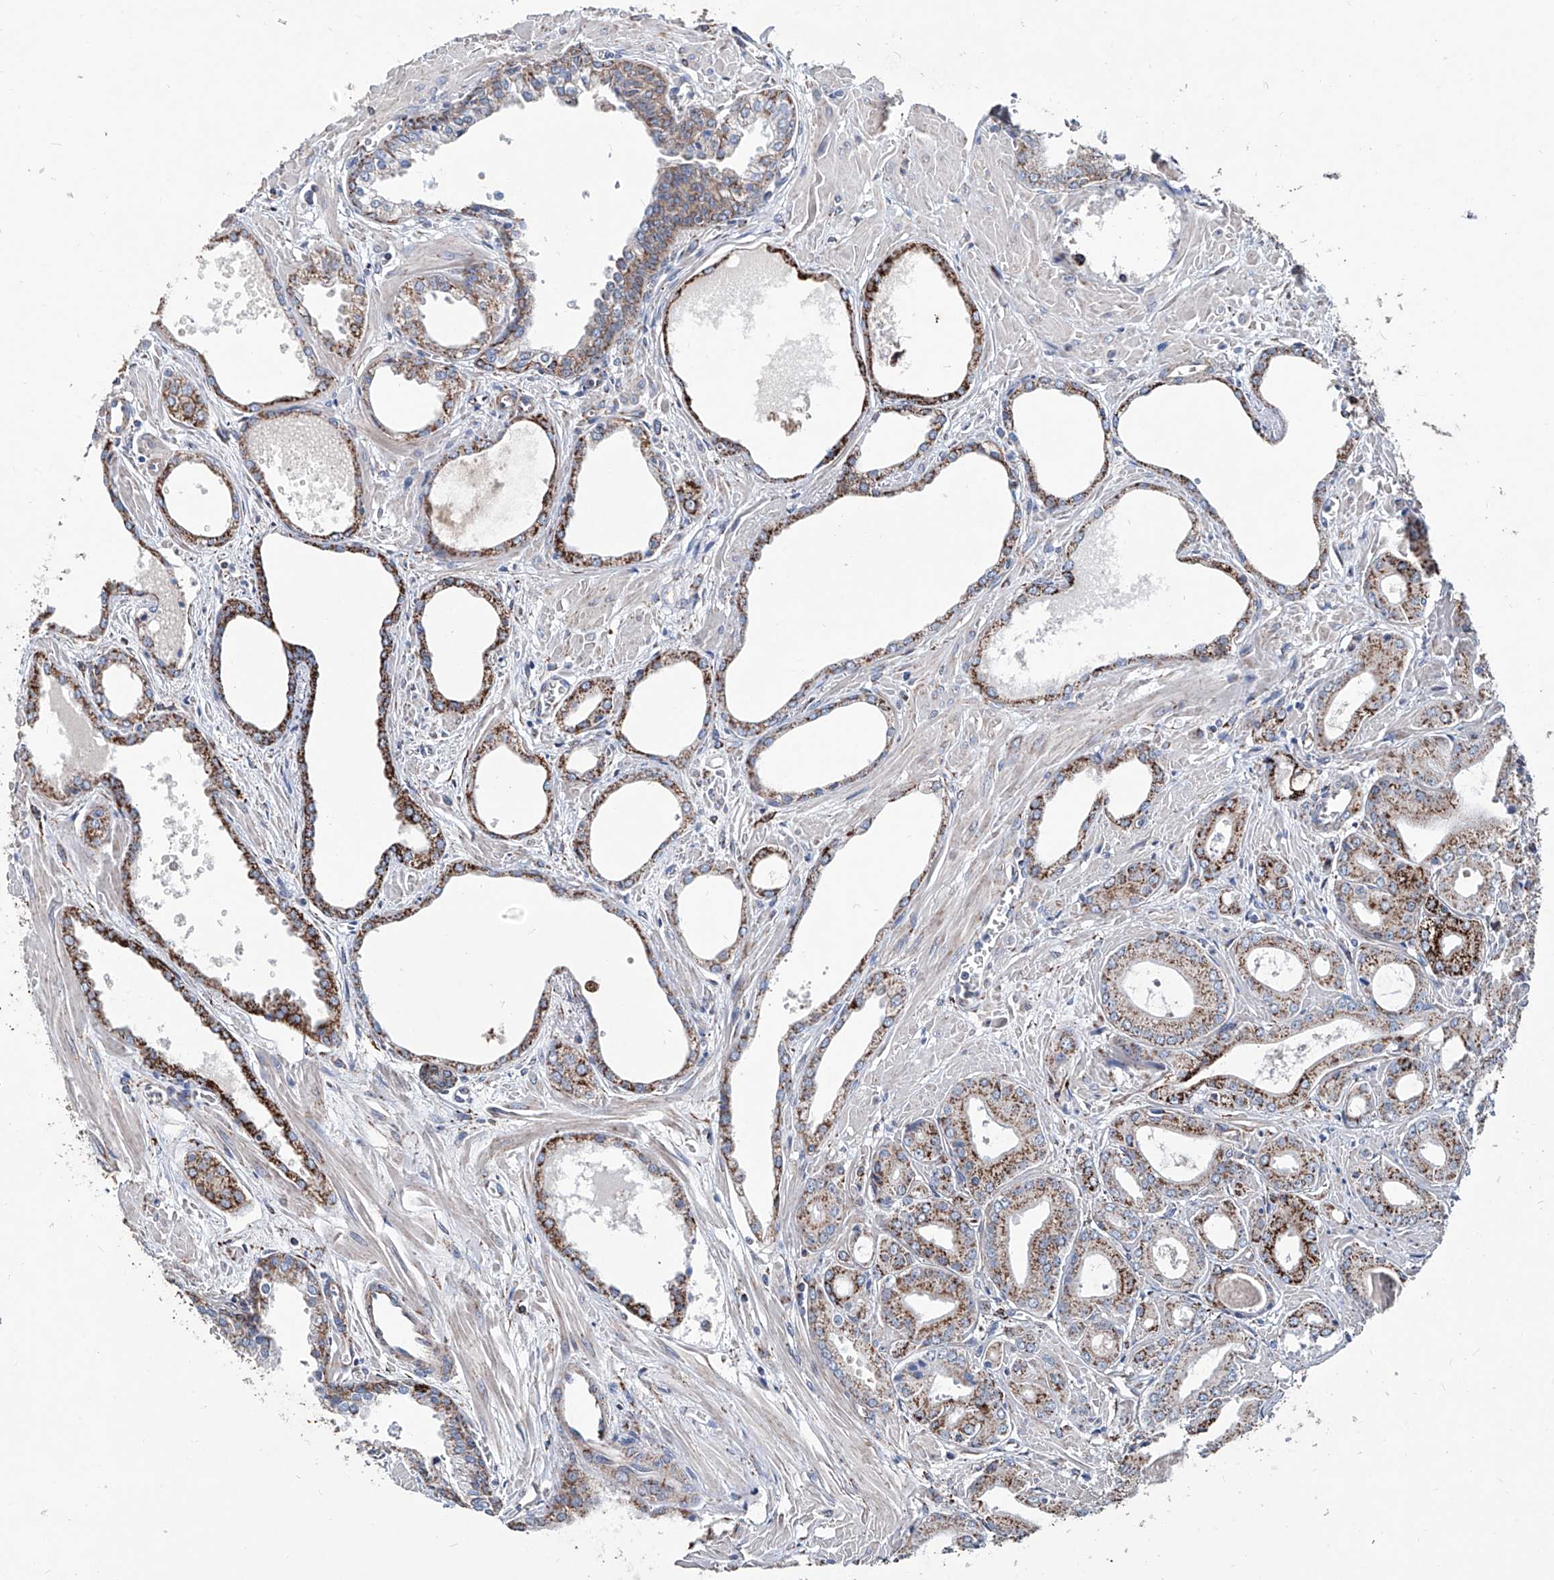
{"staining": {"intensity": "moderate", "quantity": ">75%", "location": "cytoplasmic/membranous"}, "tissue": "prostate cancer", "cell_type": "Tumor cells", "image_type": "cancer", "snomed": [{"axis": "morphology", "description": "Adenocarcinoma, Low grade"}, {"axis": "topography", "description": "Prostate"}], "caption": "An IHC image of neoplastic tissue is shown. Protein staining in brown highlights moderate cytoplasmic/membranous positivity in prostate cancer (low-grade adenocarcinoma) within tumor cells.", "gene": "NHS", "patient": {"sex": "male", "age": 67}}